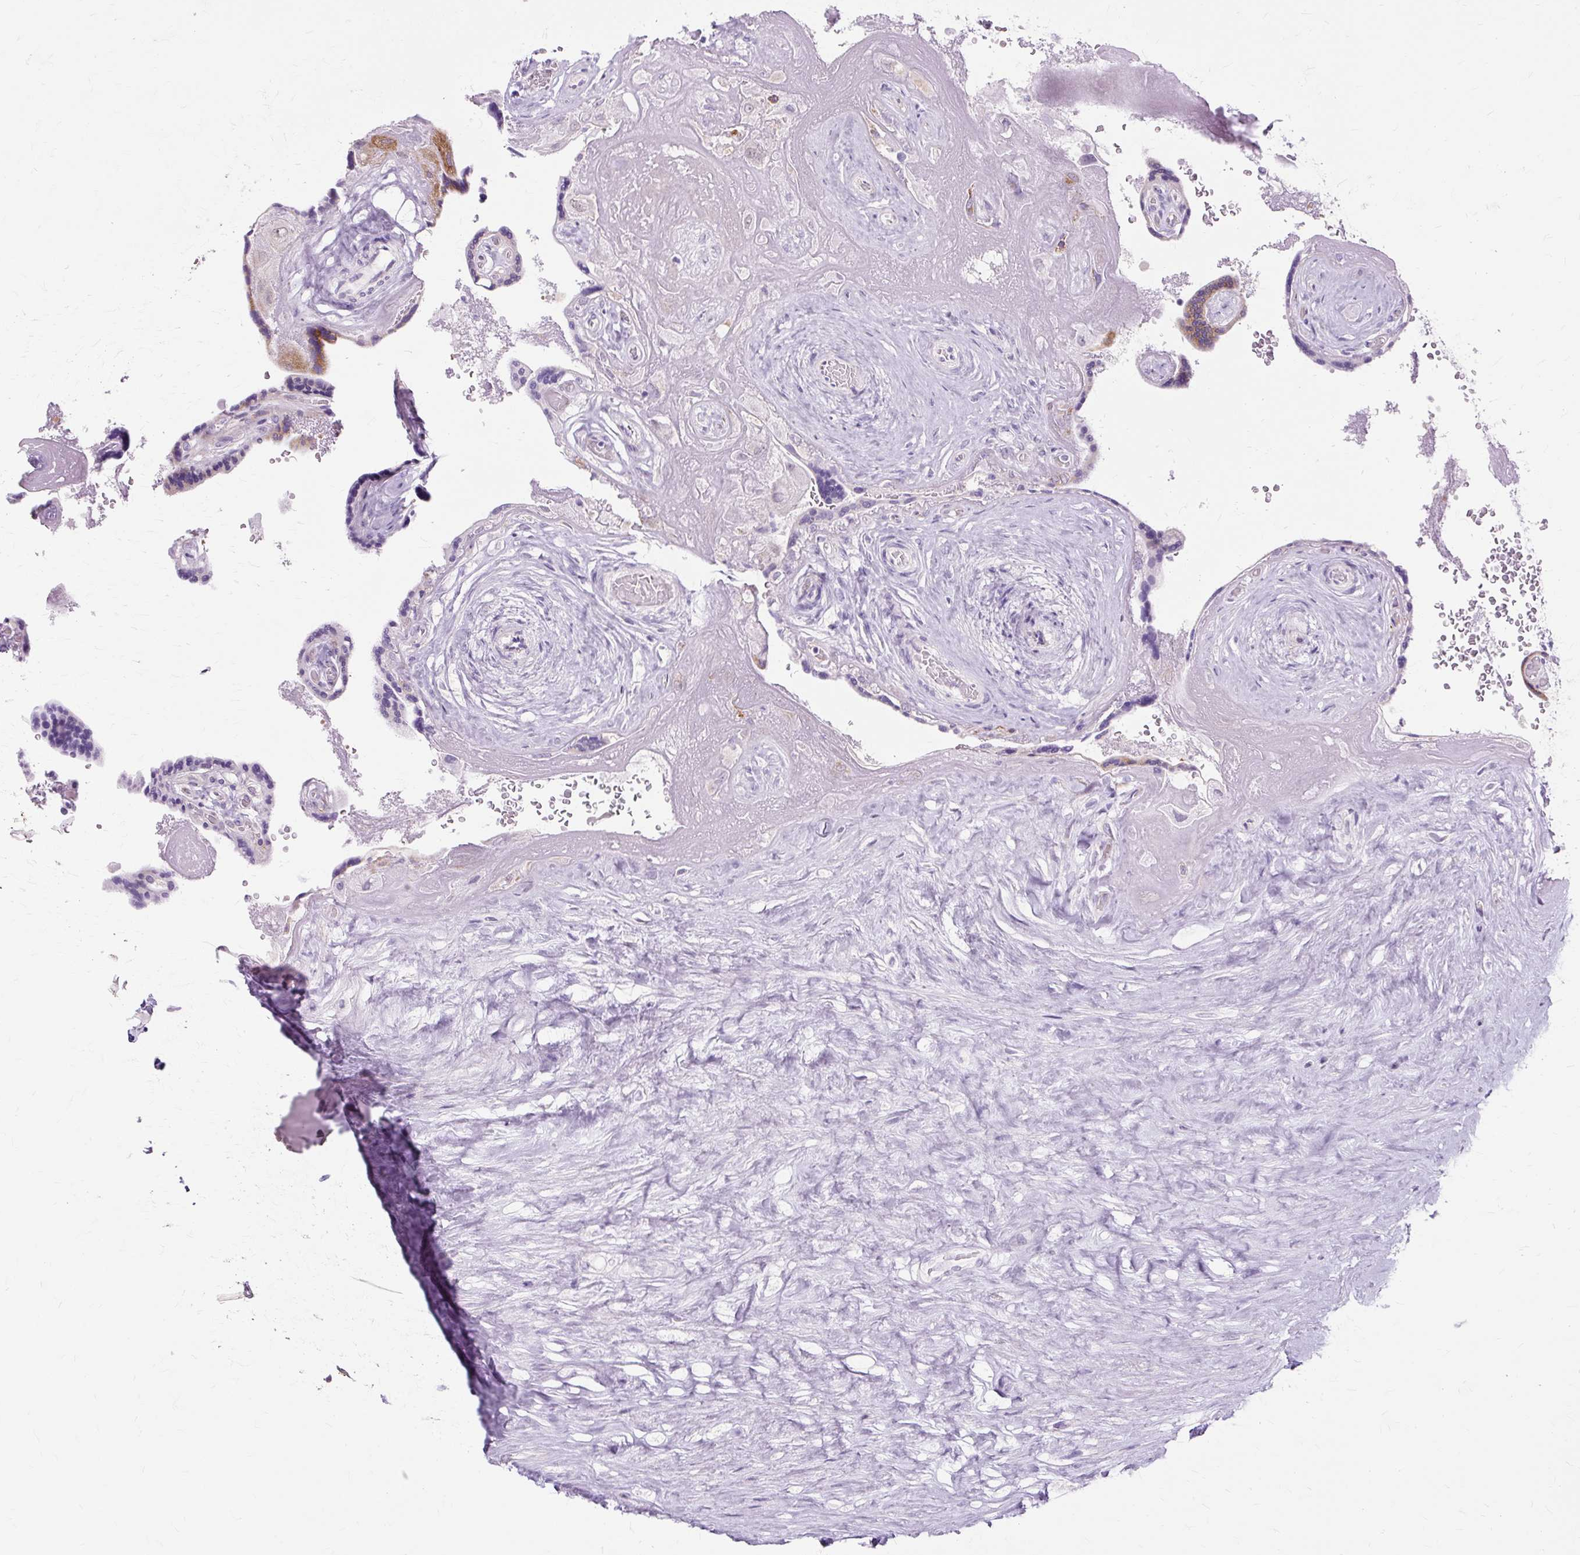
{"staining": {"intensity": "negative", "quantity": "none", "location": "none"}, "tissue": "placenta", "cell_type": "Decidual cells", "image_type": "normal", "snomed": [{"axis": "morphology", "description": "Normal tissue, NOS"}, {"axis": "topography", "description": "Placenta"}], "caption": "There is no significant positivity in decidual cells of placenta. Brightfield microscopy of immunohistochemistry stained with DAB (3,3'-diaminobenzidine) (brown) and hematoxylin (blue), captured at high magnification.", "gene": "ZNF35", "patient": {"sex": "female", "age": 32}}